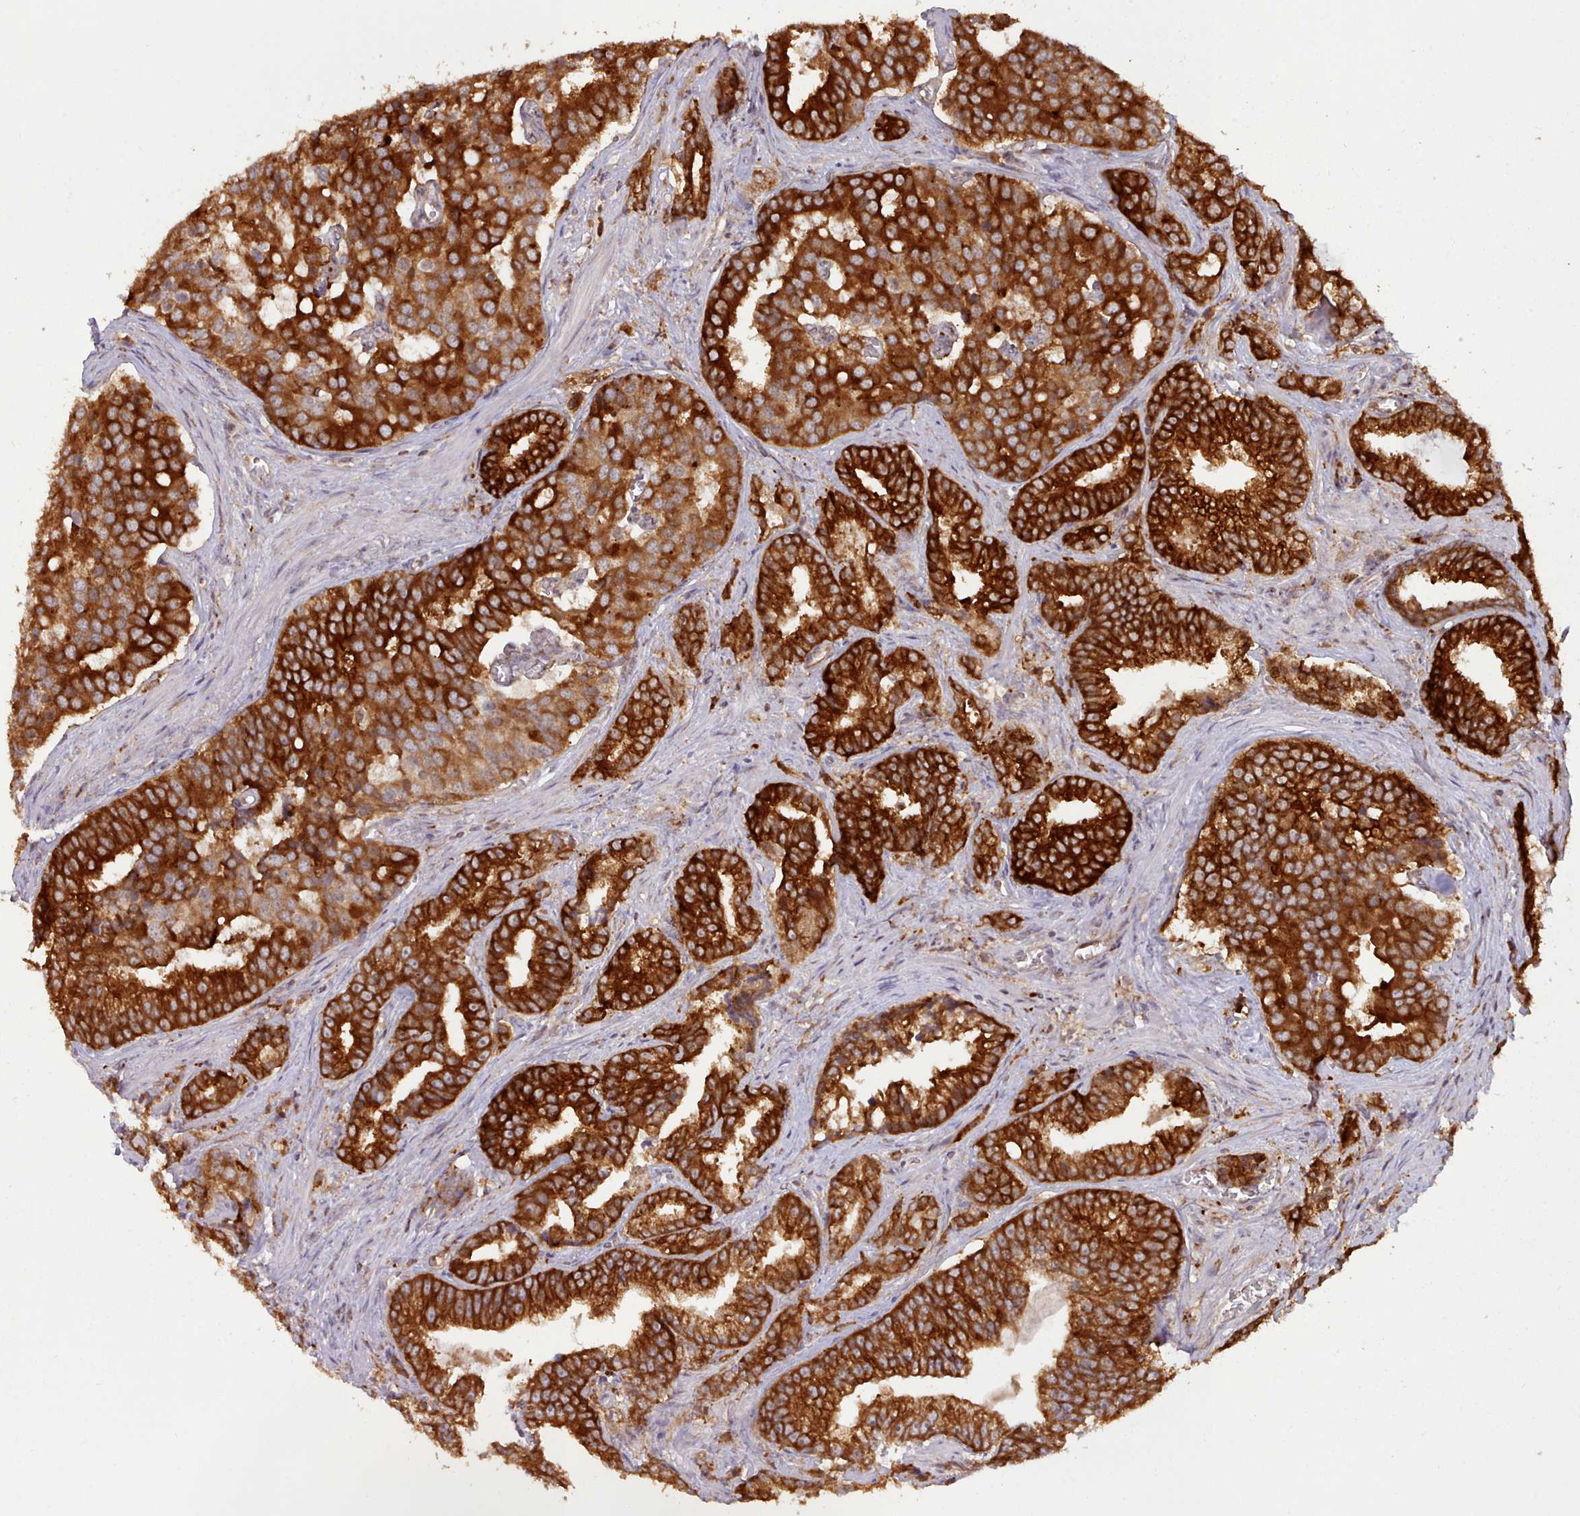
{"staining": {"intensity": "strong", "quantity": ">75%", "location": "cytoplasmic/membranous"}, "tissue": "prostate cancer", "cell_type": "Tumor cells", "image_type": "cancer", "snomed": [{"axis": "morphology", "description": "Adenocarcinoma, High grade"}, {"axis": "topography", "description": "Prostate"}], "caption": "High-grade adenocarcinoma (prostate) stained with immunohistochemistry displays strong cytoplasmic/membranous expression in about >75% of tumor cells.", "gene": "CRYBG1", "patient": {"sex": "male", "age": 67}}